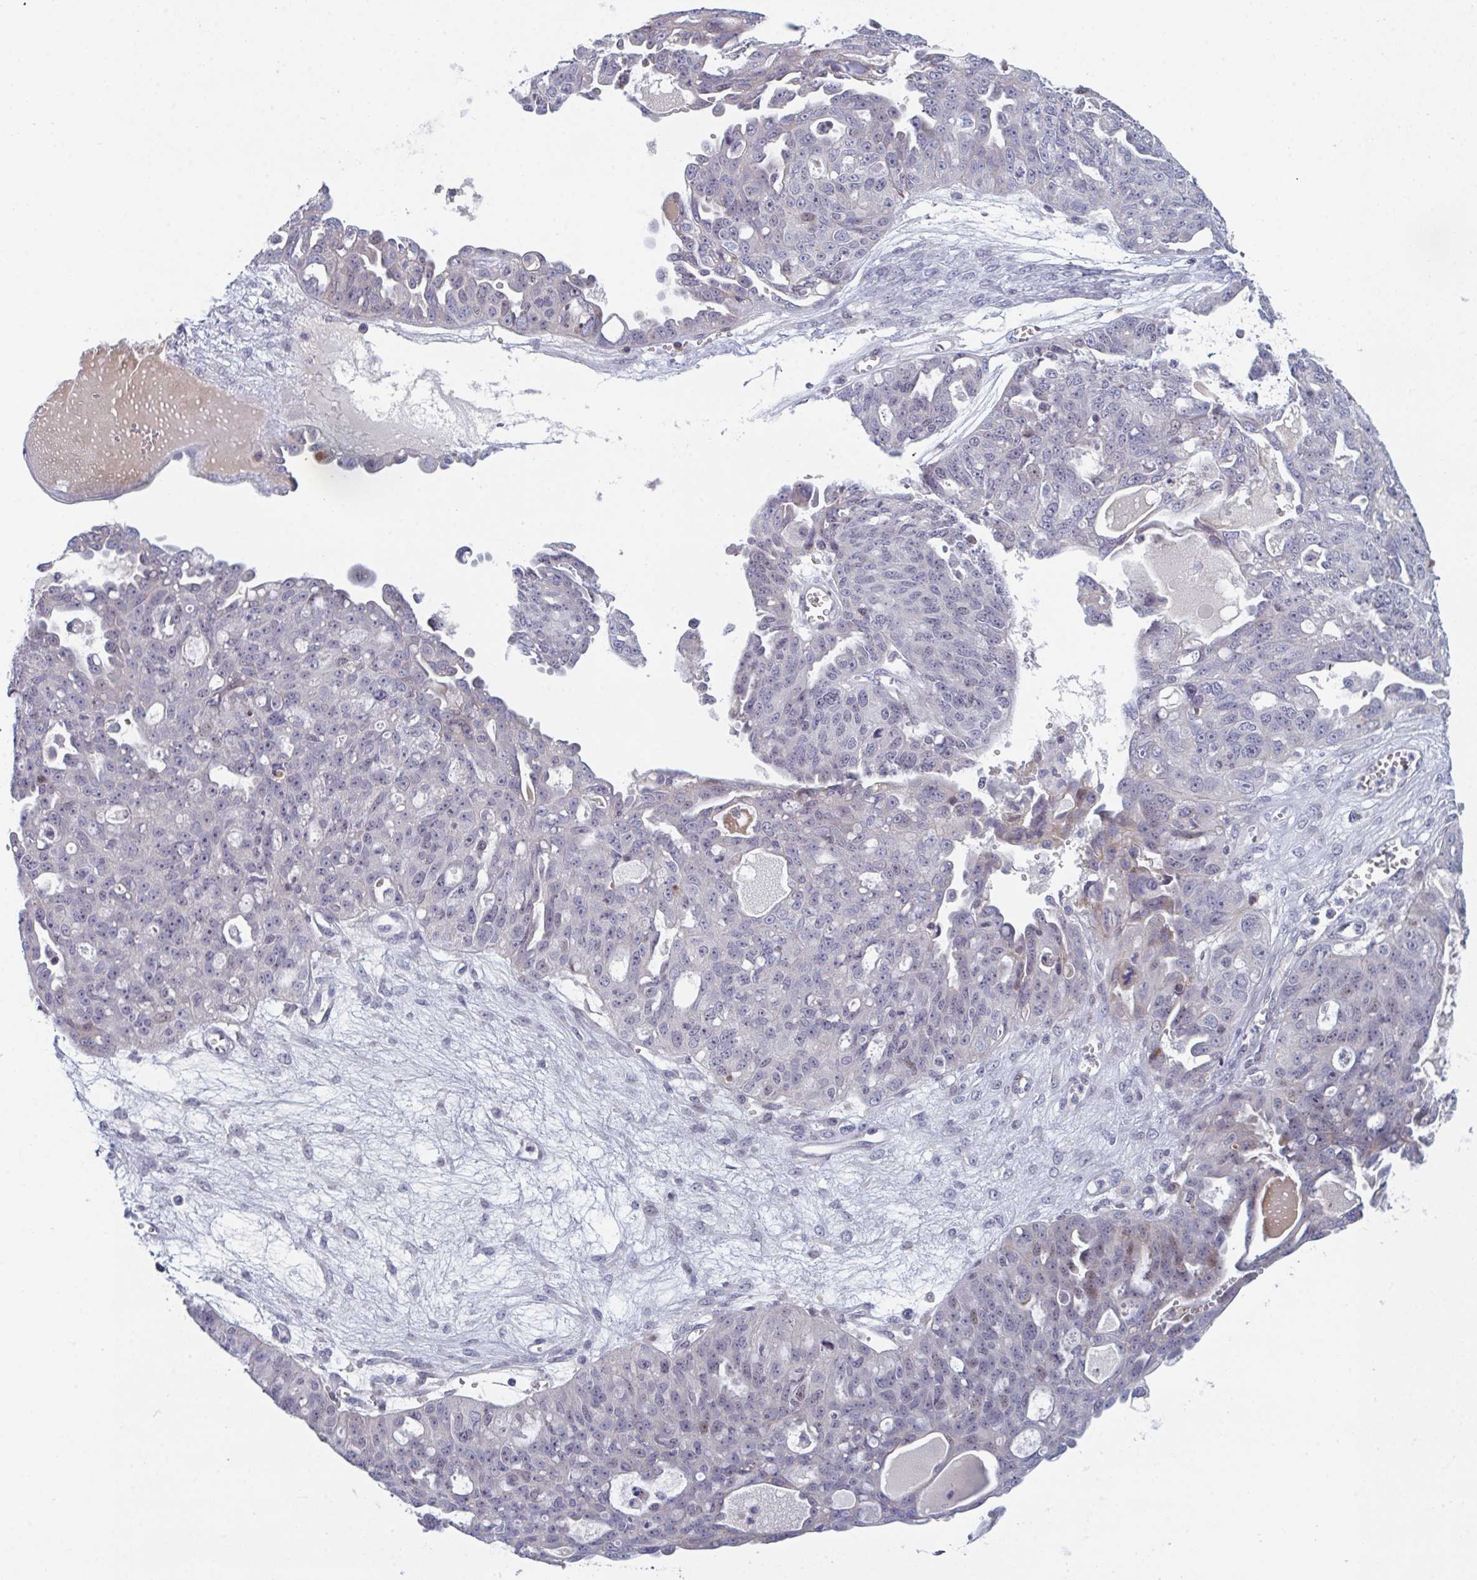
{"staining": {"intensity": "weak", "quantity": "<25%", "location": "cytoplasmic/membranous,nuclear"}, "tissue": "ovarian cancer", "cell_type": "Tumor cells", "image_type": "cancer", "snomed": [{"axis": "morphology", "description": "Carcinoma, endometroid"}, {"axis": "topography", "description": "Ovary"}], "caption": "Immunohistochemical staining of human endometroid carcinoma (ovarian) exhibits no significant staining in tumor cells.", "gene": "CENPT", "patient": {"sex": "female", "age": 70}}